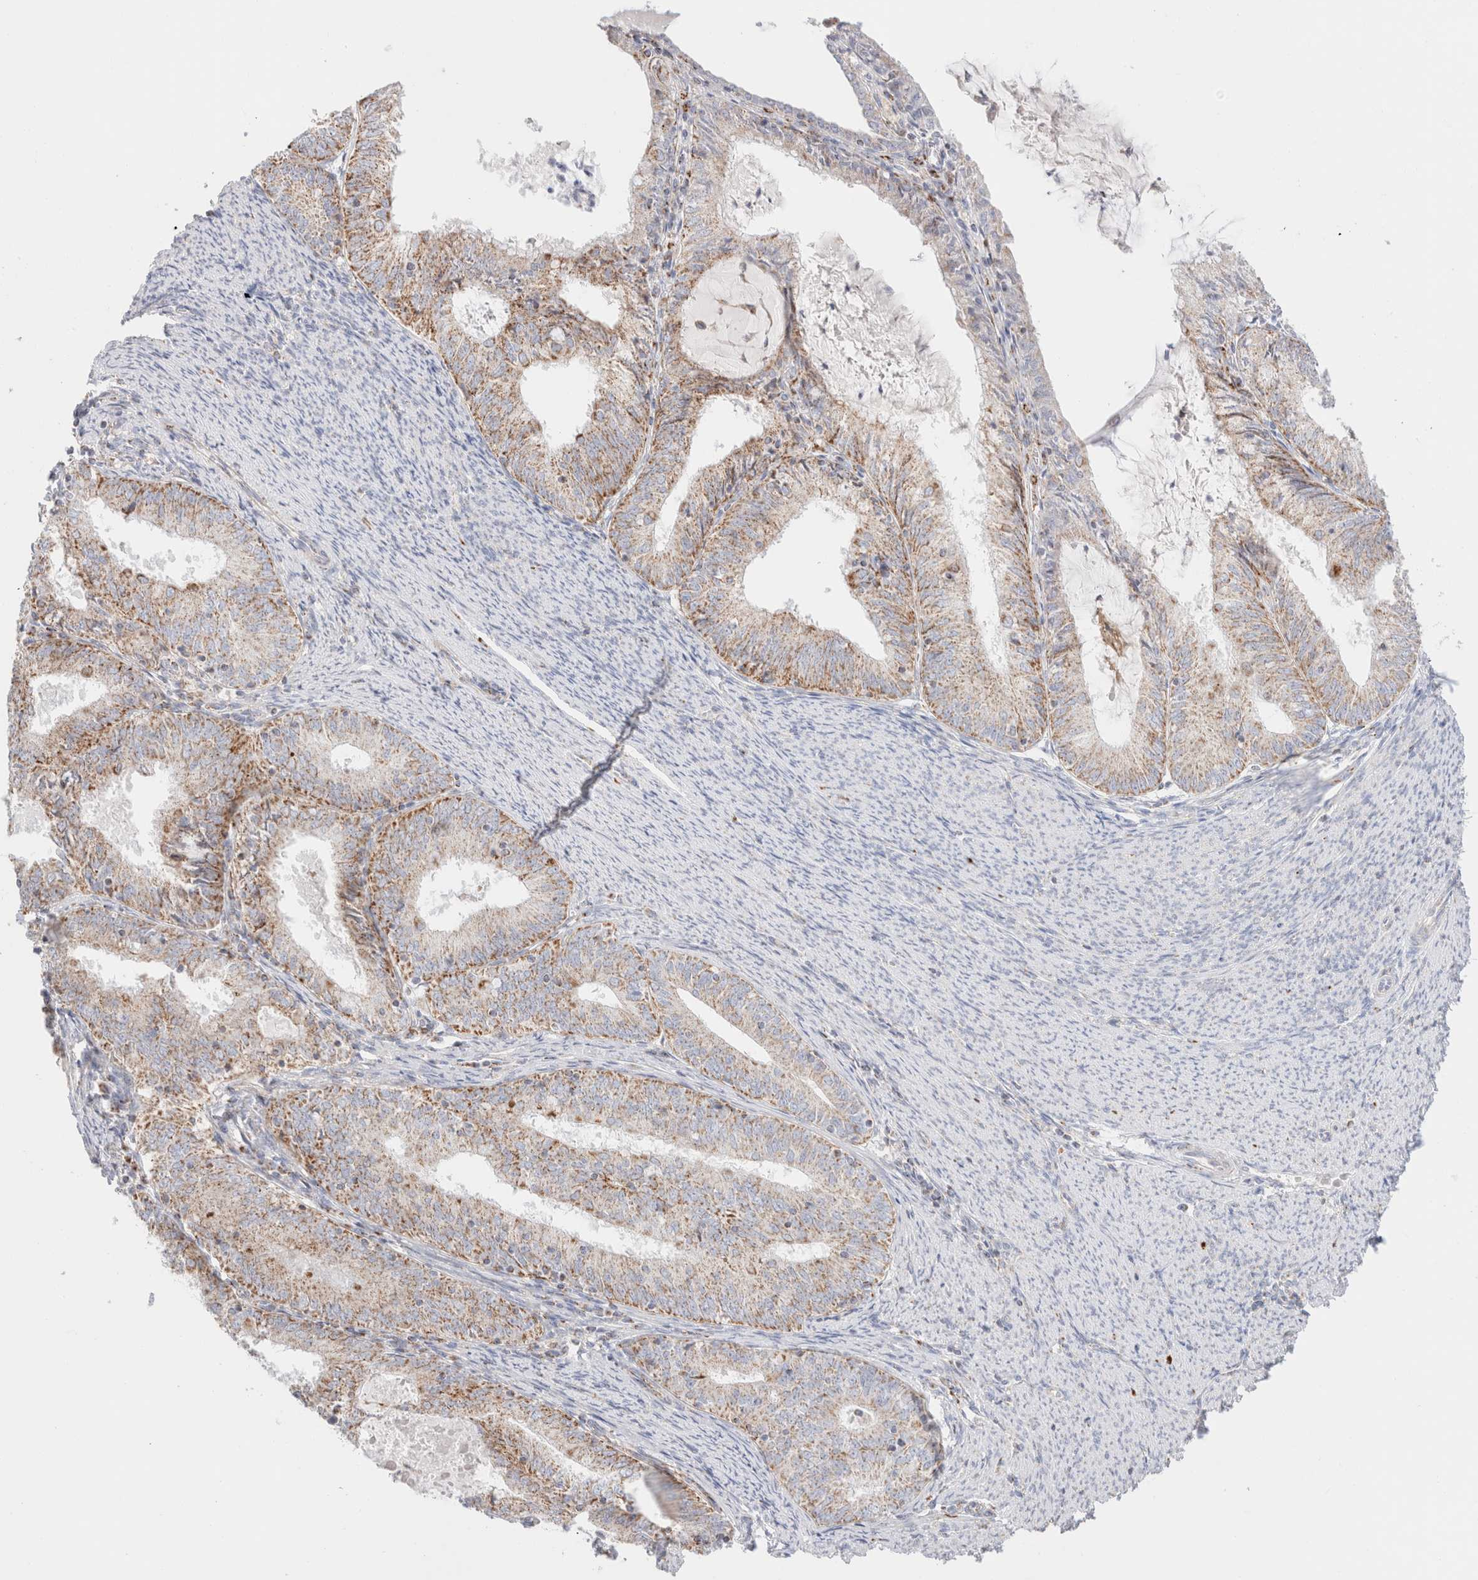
{"staining": {"intensity": "weak", "quantity": ">75%", "location": "cytoplasmic/membranous"}, "tissue": "endometrial cancer", "cell_type": "Tumor cells", "image_type": "cancer", "snomed": [{"axis": "morphology", "description": "Adenocarcinoma, NOS"}, {"axis": "topography", "description": "Endometrium"}], "caption": "Immunohistochemistry (IHC) (DAB) staining of human endometrial adenocarcinoma demonstrates weak cytoplasmic/membranous protein expression in approximately >75% of tumor cells. Using DAB (3,3'-diaminobenzidine) (brown) and hematoxylin (blue) stains, captured at high magnification using brightfield microscopy.", "gene": "ATP6V1C1", "patient": {"sex": "female", "age": 57}}